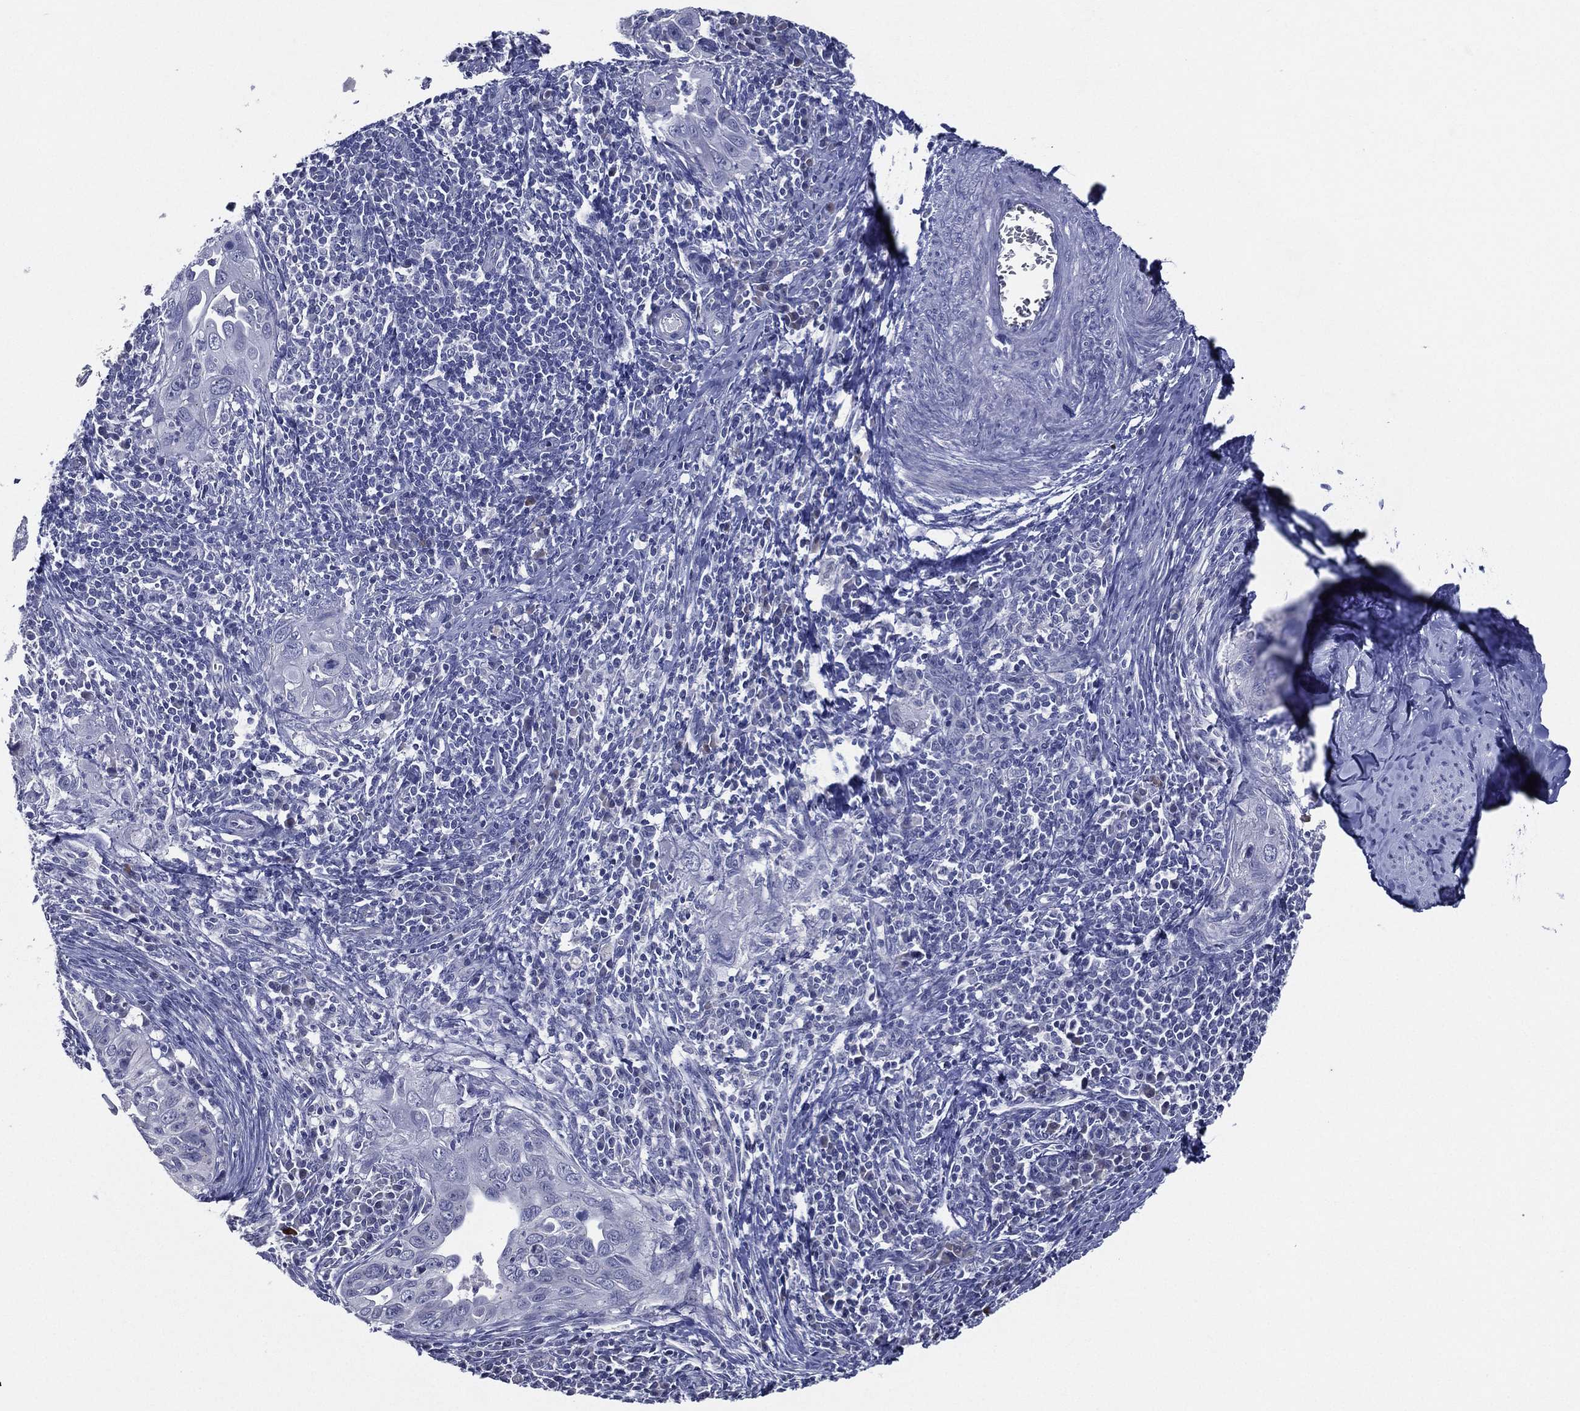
{"staining": {"intensity": "negative", "quantity": "none", "location": "none"}, "tissue": "cervical cancer", "cell_type": "Tumor cells", "image_type": "cancer", "snomed": [{"axis": "morphology", "description": "Squamous cell carcinoma, NOS"}, {"axis": "topography", "description": "Cervix"}], "caption": "An IHC image of squamous cell carcinoma (cervical) is shown. There is no staining in tumor cells of squamous cell carcinoma (cervical).", "gene": "SLC13A4", "patient": {"sex": "female", "age": 26}}